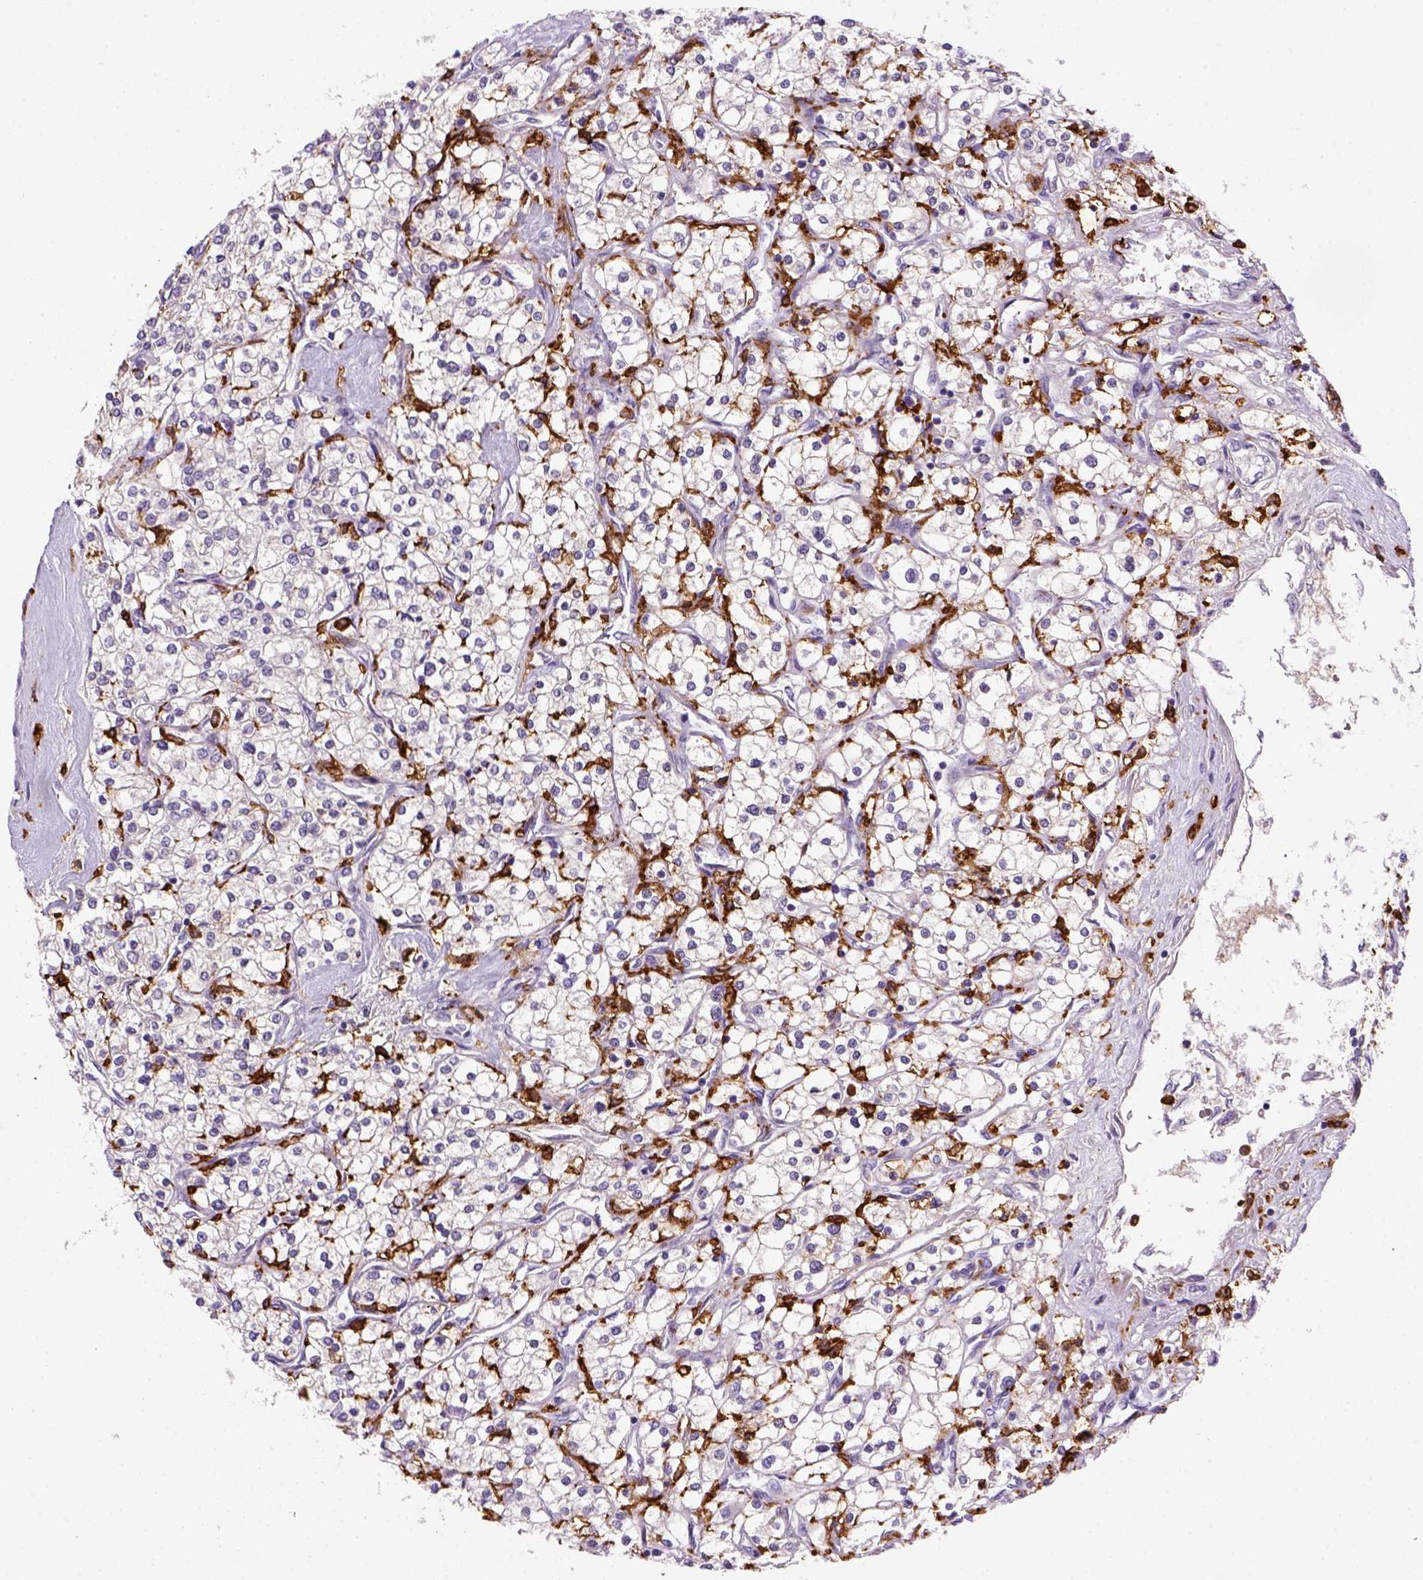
{"staining": {"intensity": "negative", "quantity": "none", "location": "none"}, "tissue": "renal cancer", "cell_type": "Tumor cells", "image_type": "cancer", "snomed": [{"axis": "morphology", "description": "Adenocarcinoma, NOS"}, {"axis": "topography", "description": "Kidney"}], "caption": "High power microscopy histopathology image of an immunohistochemistry (IHC) histopathology image of adenocarcinoma (renal), revealing no significant positivity in tumor cells.", "gene": "CD14", "patient": {"sex": "male", "age": 80}}